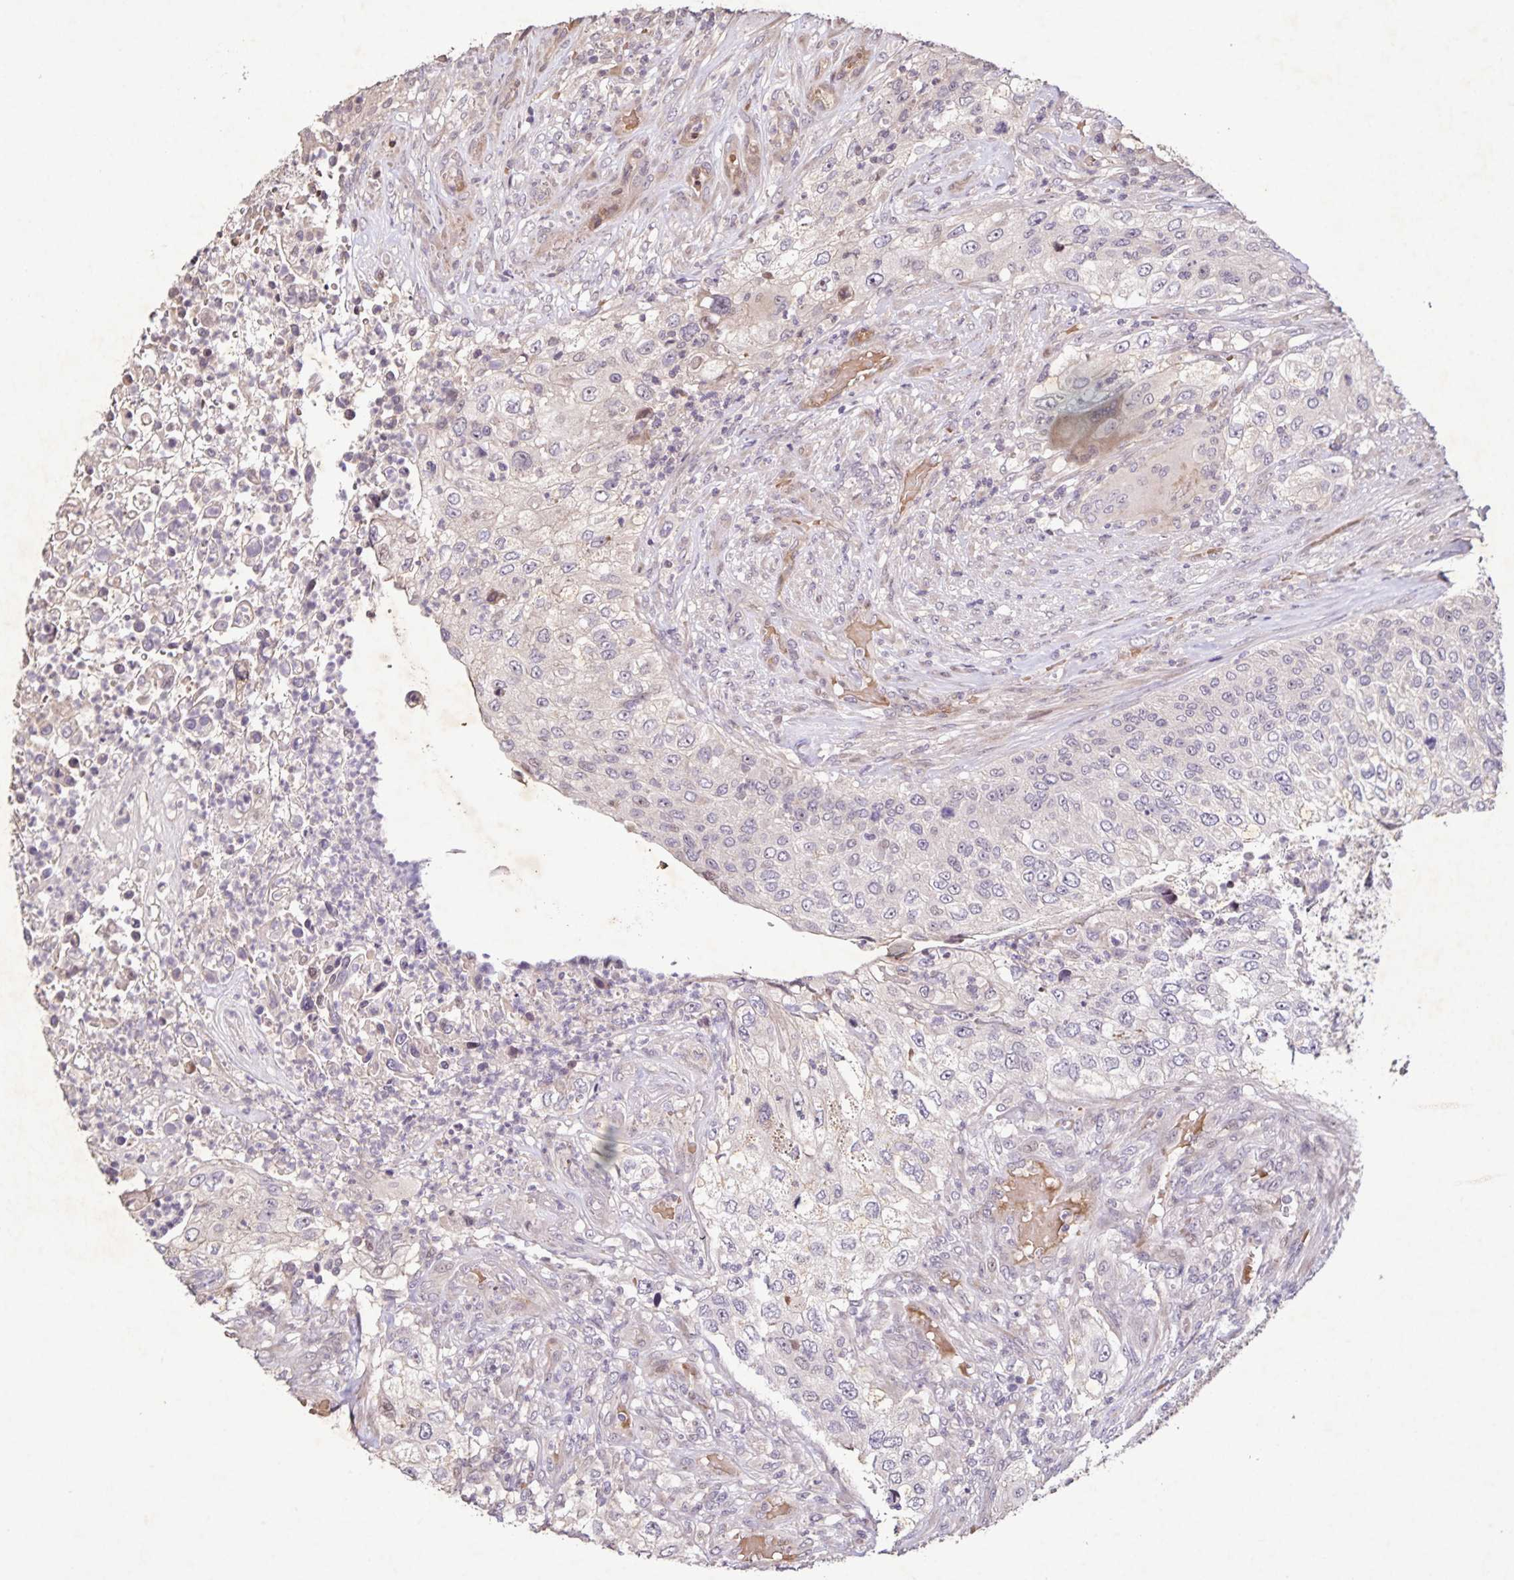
{"staining": {"intensity": "weak", "quantity": "<25%", "location": "nuclear"}, "tissue": "urothelial cancer", "cell_type": "Tumor cells", "image_type": "cancer", "snomed": [{"axis": "morphology", "description": "Urothelial carcinoma, High grade"}, {"axis": "topography", "description": "Urinary bladder"}], "caption": "This is a photomicrograph of immunohistochemistry (IHC) staining of high-grade urothelial carcinoma, which shows no staining in tumor cells.", "gene": "GDF2", "patient": {"sex": "female", "age": 60}}